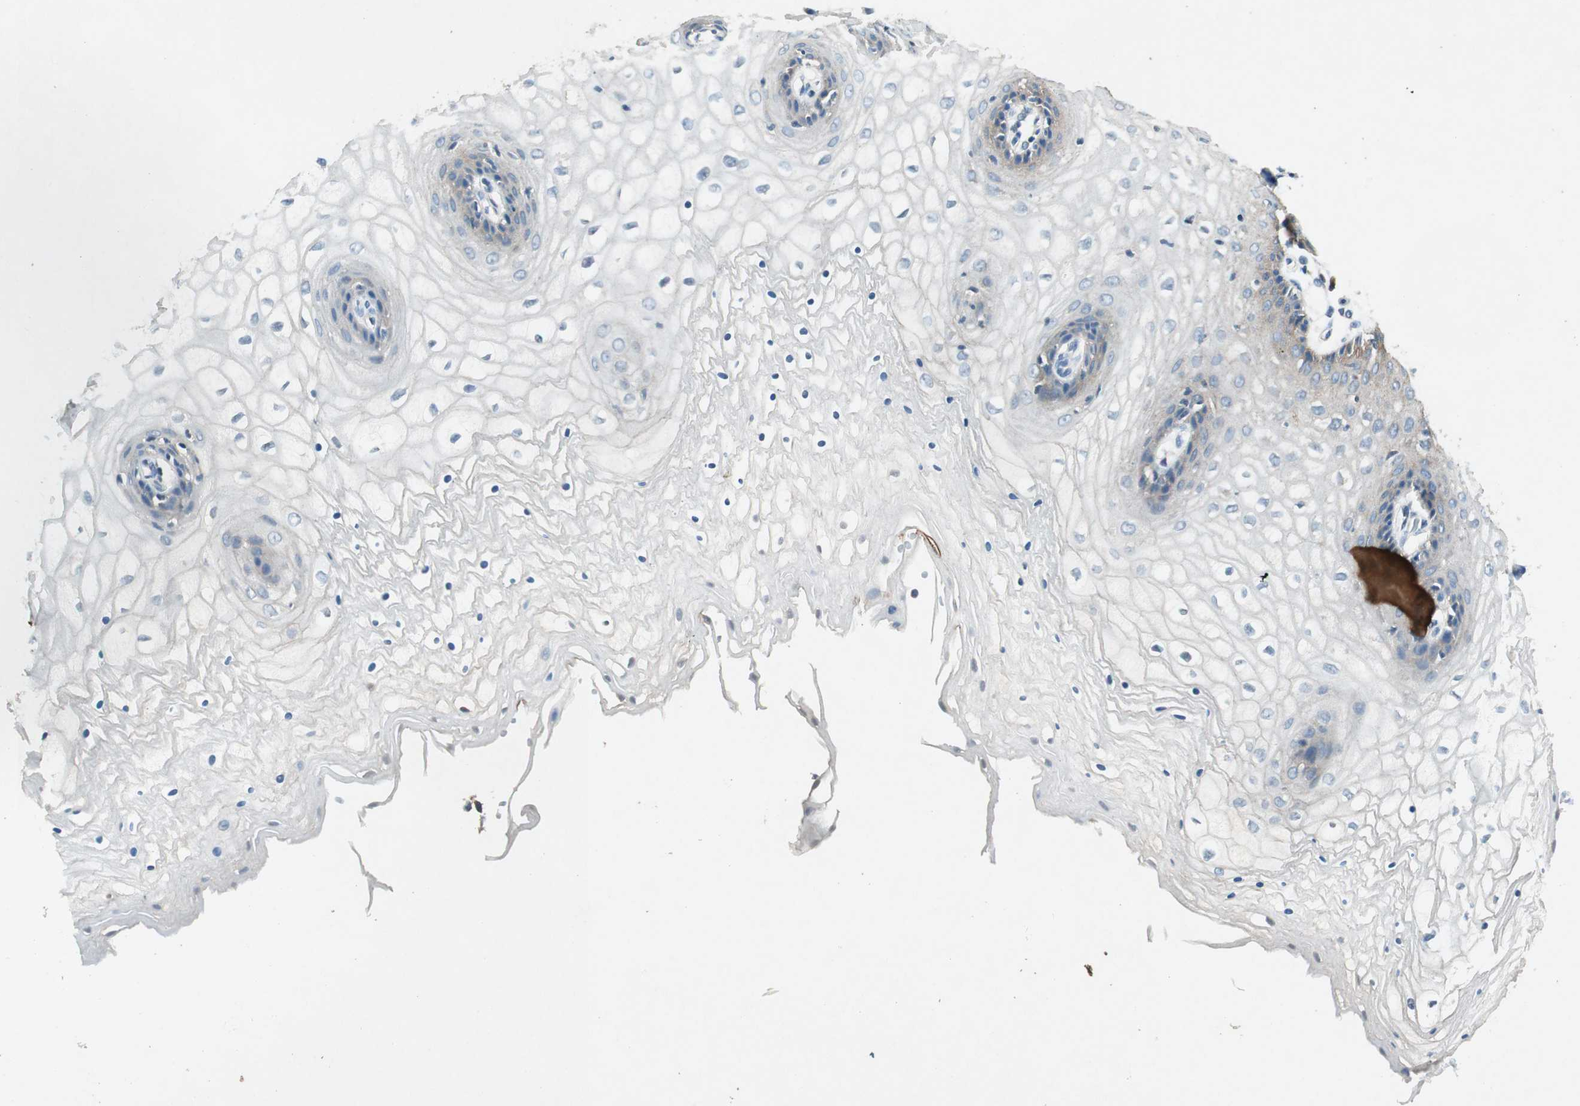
{"staining": {"intensity": "weak", "quantity": "25%-75%", "location": "cytoplasmic/membranous"}, "tissue": "vagina", "cell_type": "Squamous epithelial cells", "image_type": "normal", "snomed": [{"axis": "morphology", "description": "Normal tissue, NOS"}, {"axis": "topography", "description": "Vagina"}], "caption": "A high-resolution image shows immunohistochemistry (IHC) staining of unremarkable vagina, which reveals weak cytoplasmic/membranous positivity in about 25%-75% of squamous epithelial cells.", "gene": "NKAIN1", "patient": {"sex": "female", "age": 34}}